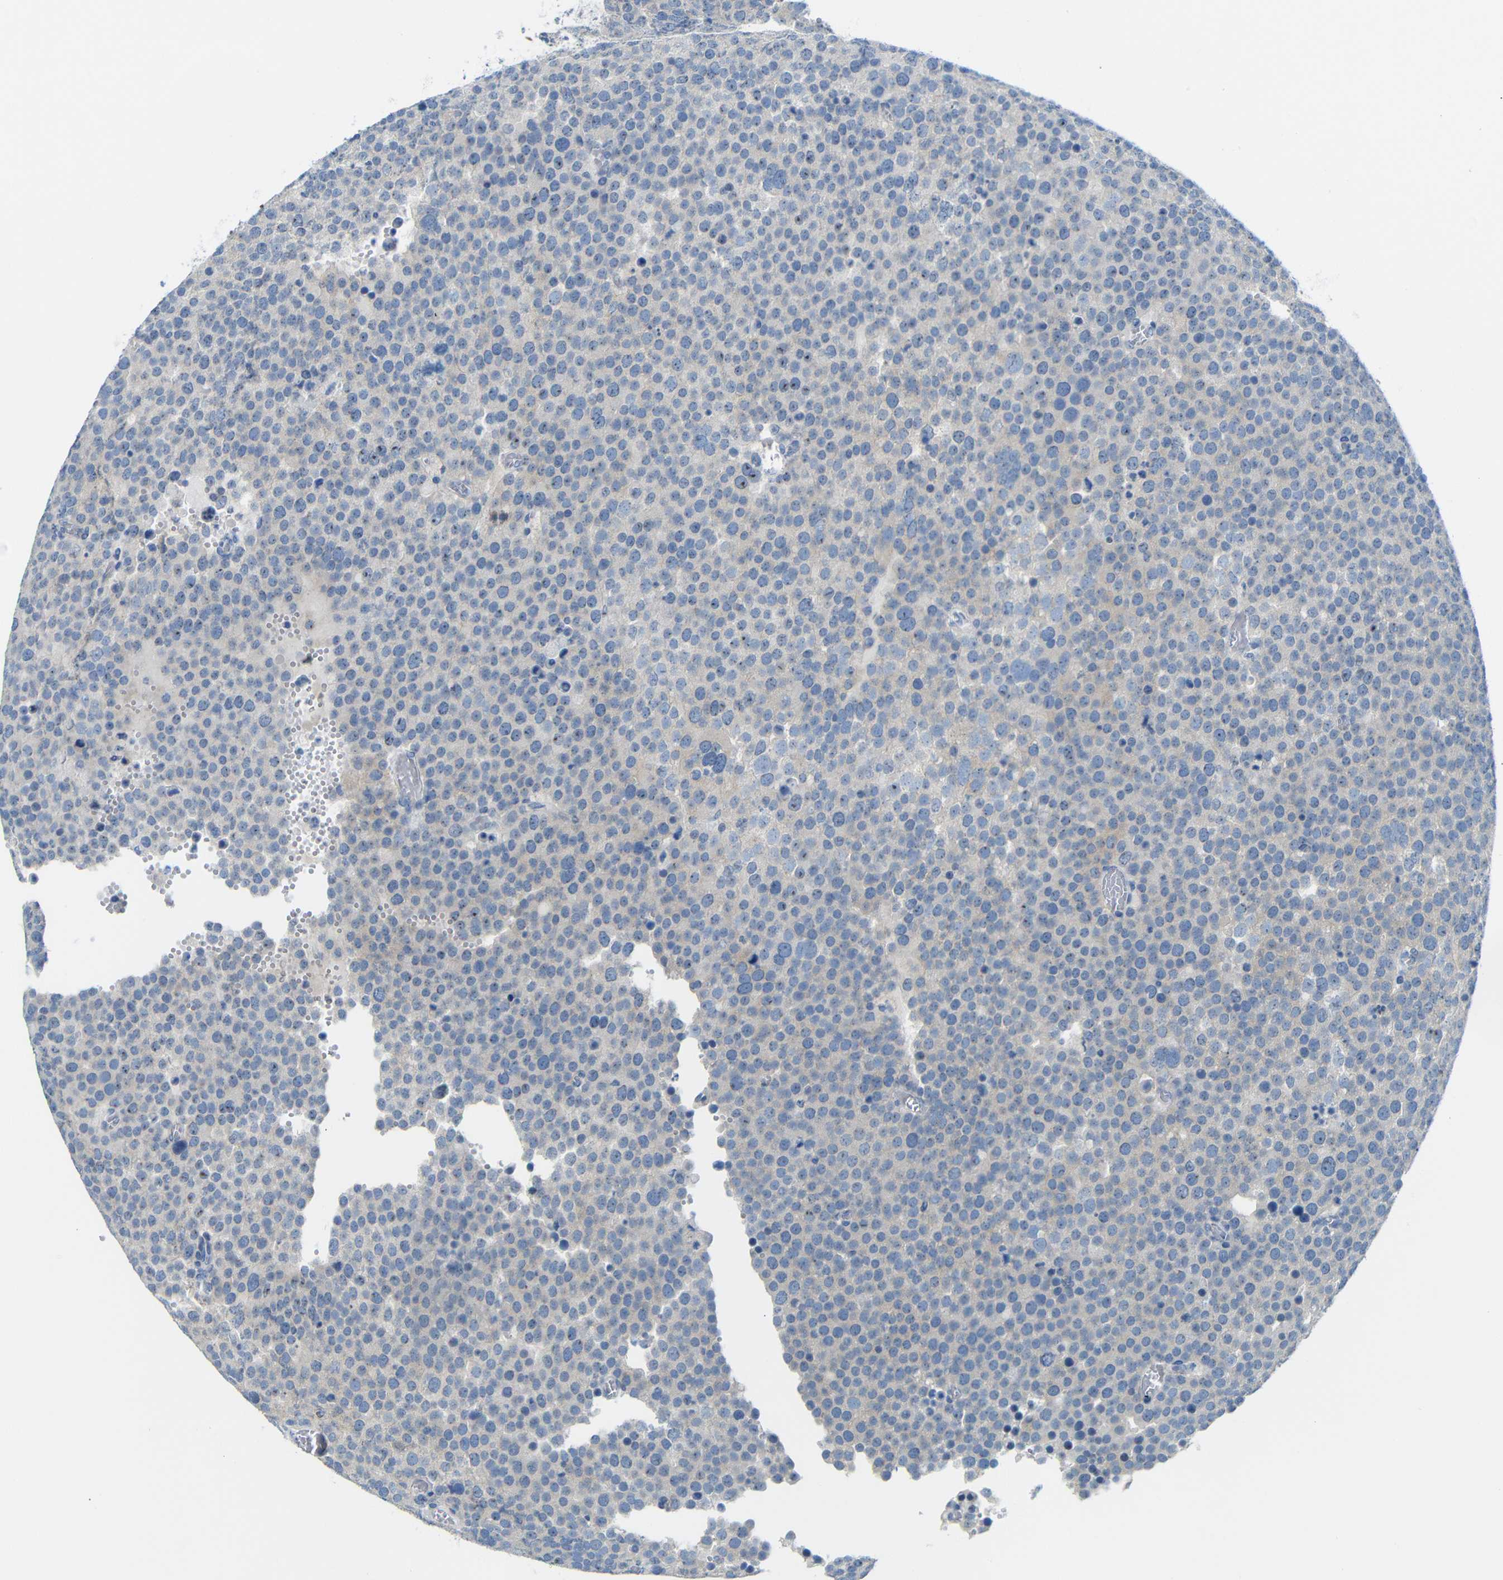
{"staining": {"intensity": "moderate", "quantity": "<25%", "location": "nuclear"}, "tissue": "testis cancer", "cell_type": "Tumor cells", "image_type": "cancer", "snomed": [{"axis": "morphology", "description": "Normal tissue, NOS"}, {"axis": "morphology", "description": "Seminoma, NOS"}, {"axis": "topography", "description": "Testis"}], "caption": "IHC histopathology image of human testis cancer stained for a protein (brown), which exhibits low levels of moderate nuclear expression in about <25% of tumor cells.", "gene": "C1orf210", "patient": {"sex": "male", "age": 71}}